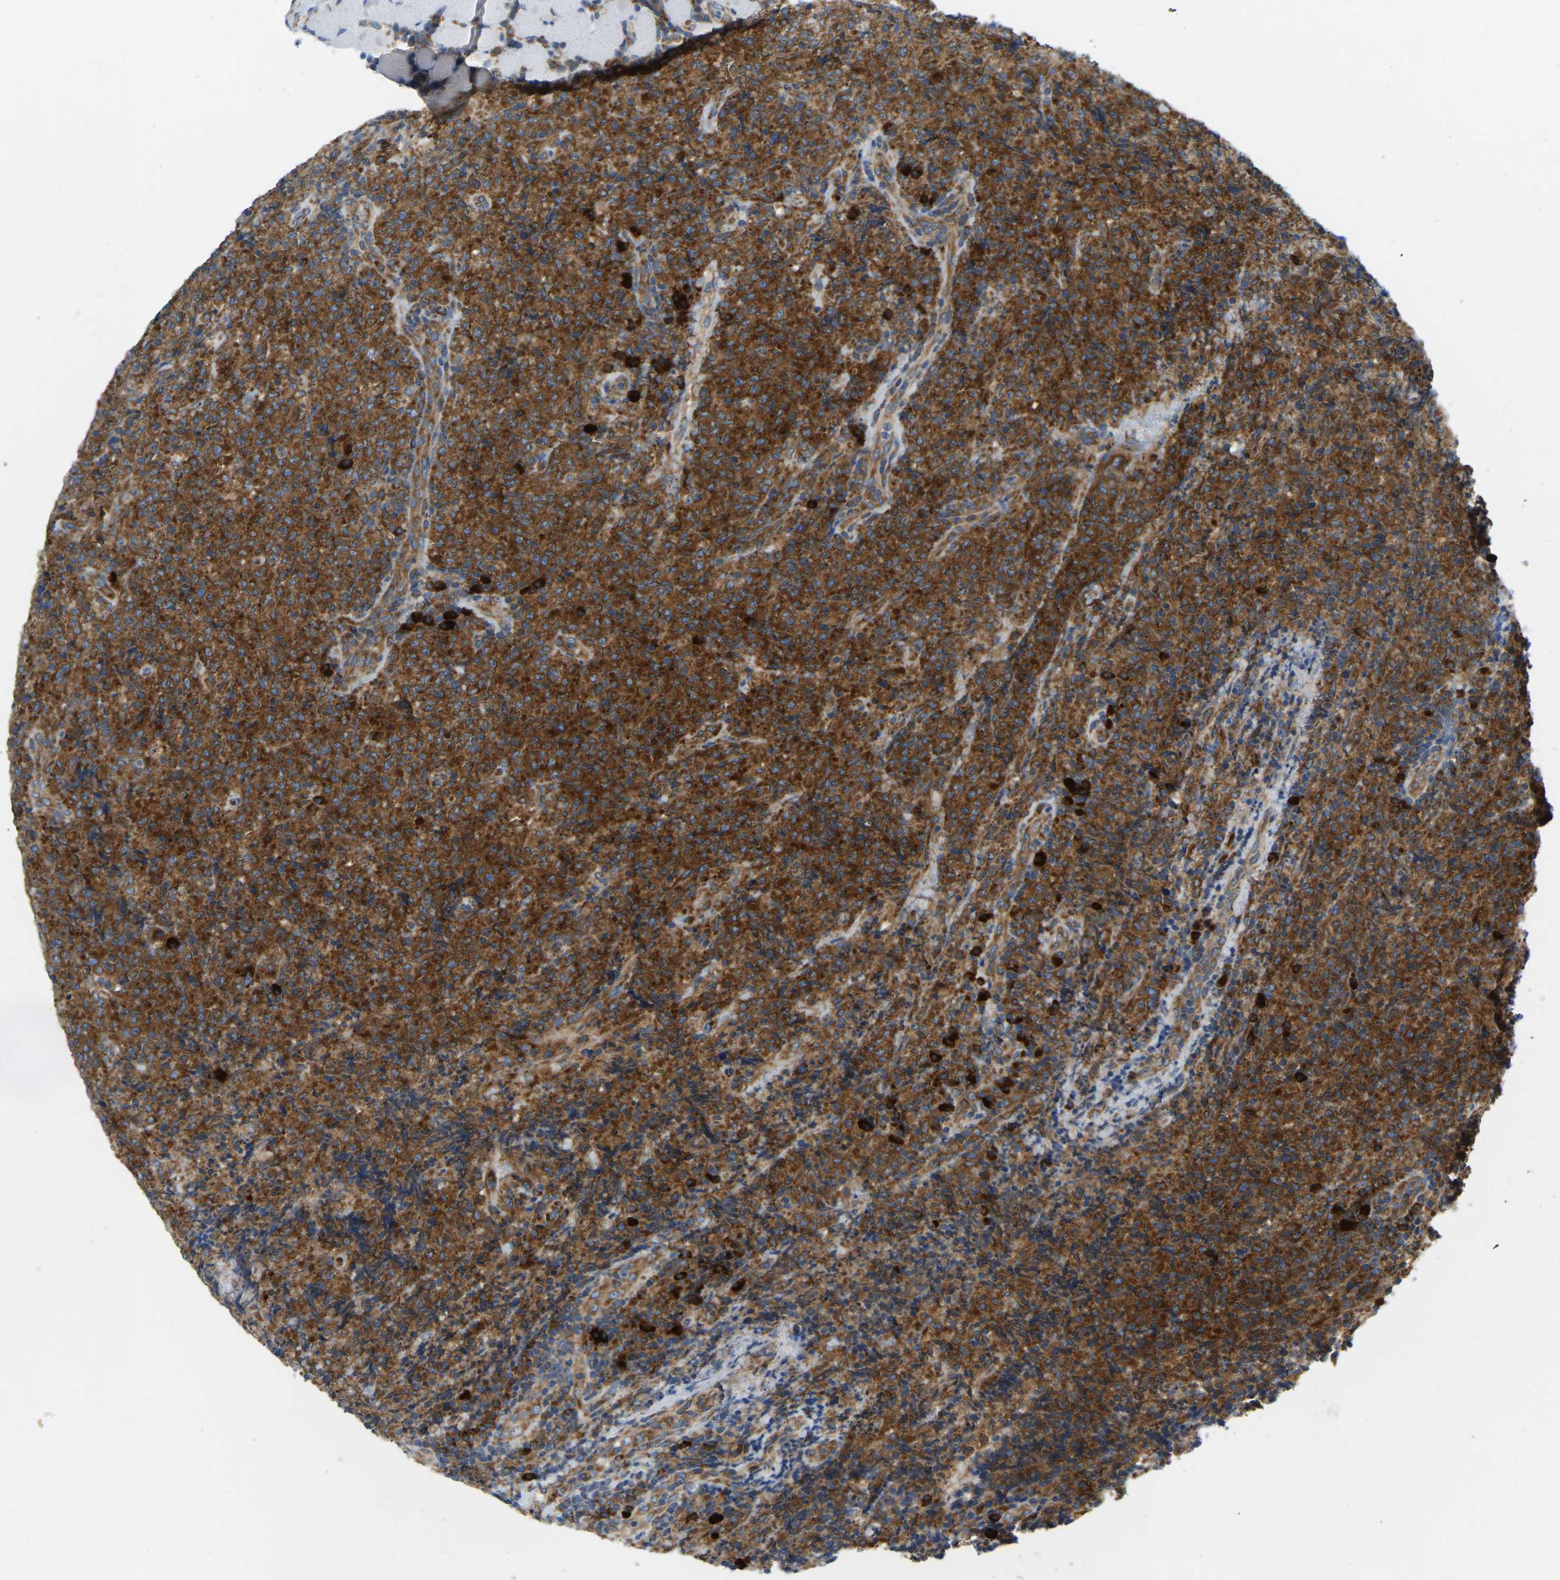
{"staining": {"intensity": "strong", "quantity": ">75%", "location": "cytoplasmic/membranous"}, "tissue": "lymphoma", "cell_type": "Tumor cells", "image_type": "cancer", "snomed": [{"axis": "morphology", "description": "Malignant lymphoma, non-Hodgkin's type, High grade"}, {"axis": "topography", "description": "Tonsil"}], "caption": "IHC image of human lymphoma stained for a protein (brown), which reveals high levels of strong cytoplasmic/membranous staining in about >75% of tumor cells.", "gene": "SND1", "patient": {"sex": "female", "age": 36}}